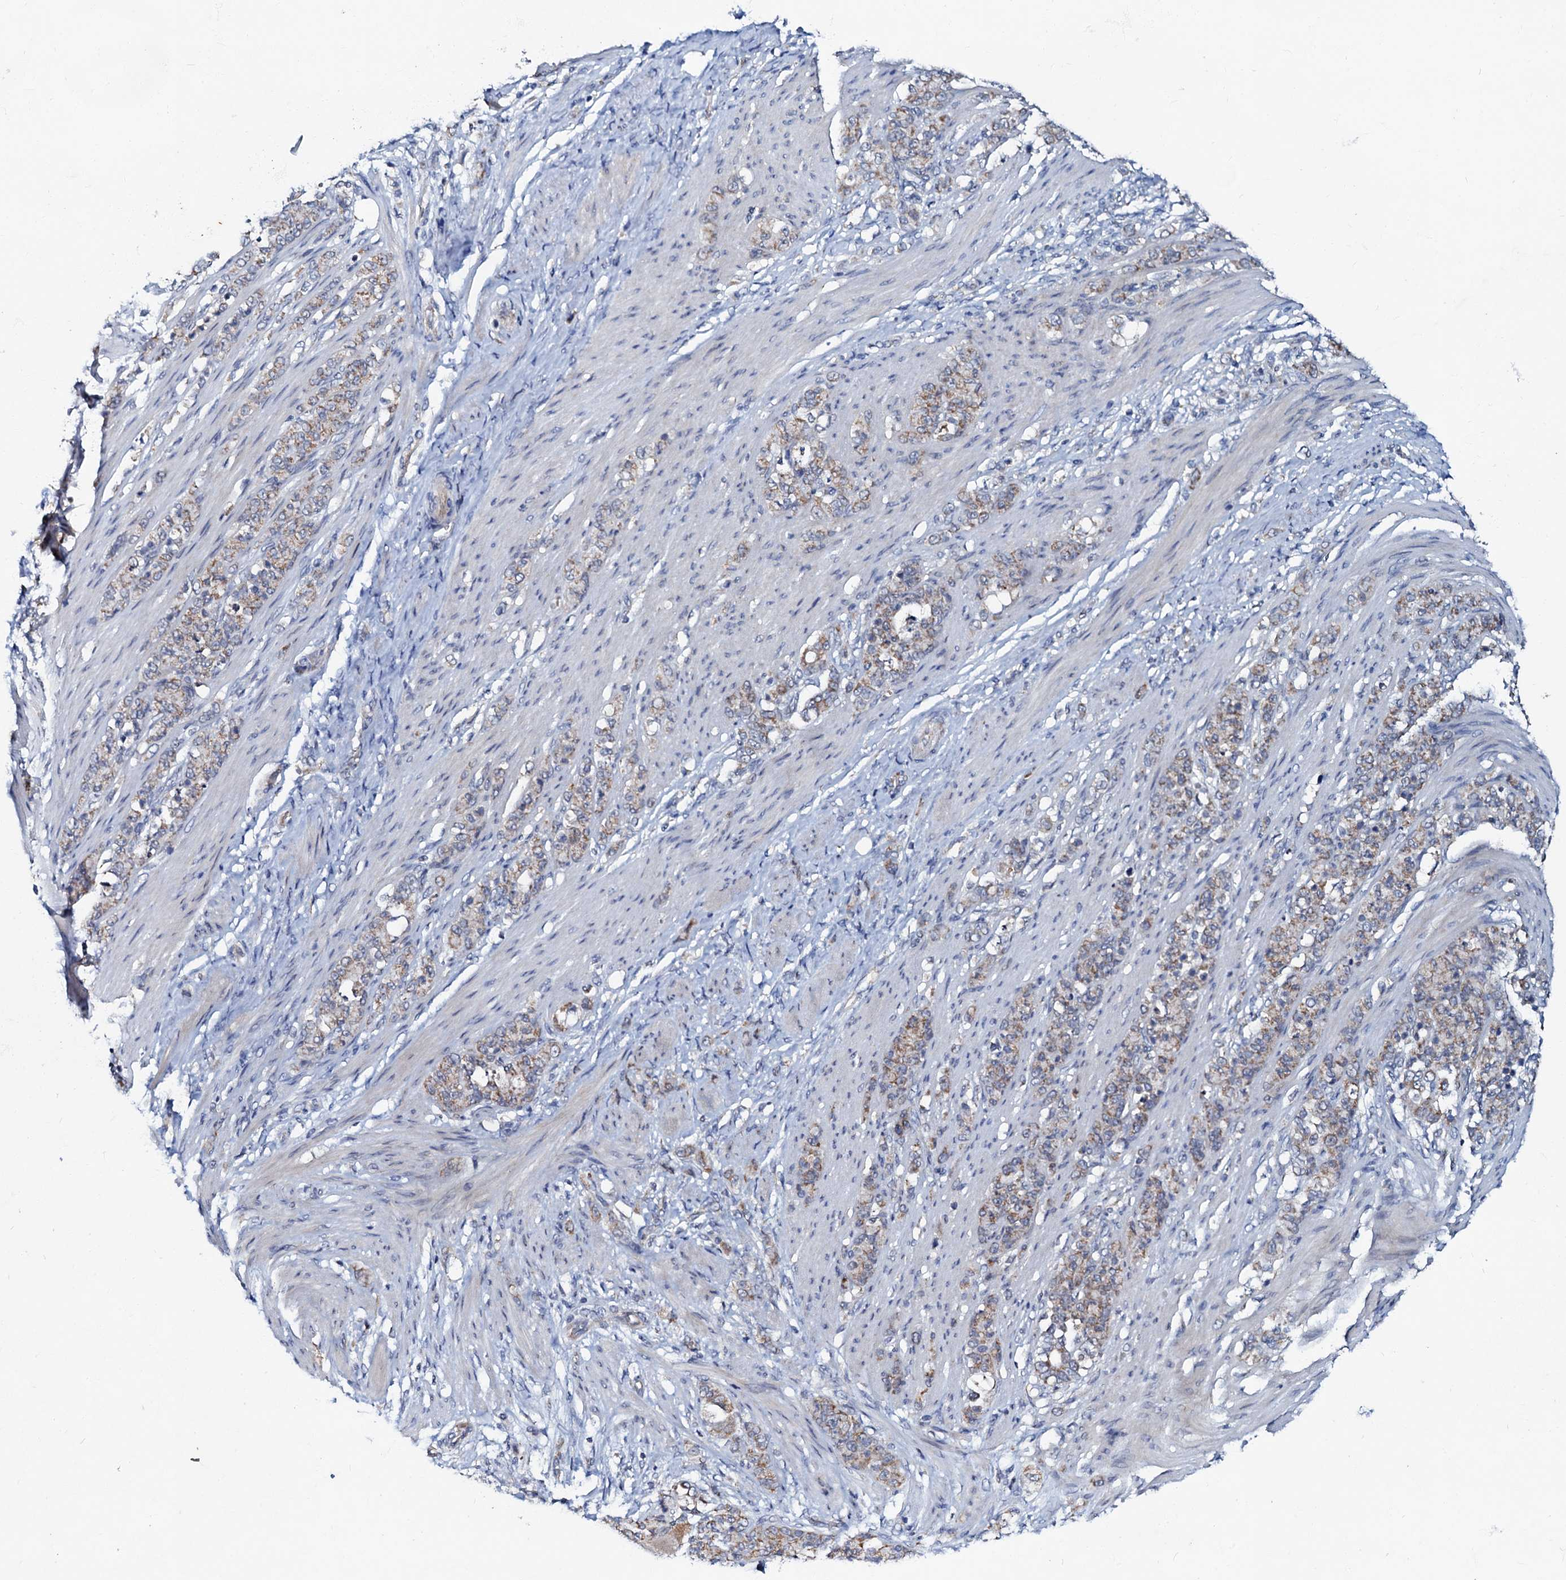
{"staining": {"intensity": "weak", "quantity": ">75%", "location": "cytoplasmic/membranous"}, "tissue": "stomach cancer", "cell_type": "Tumor cells", "image_type": "cancer", "snomed": [{"axis": "morphology", "description": "Adenocarcinoma, NOS"}, {"axis": "topography", "description": "Stomach"}], "caption": "Weak cytoplasmic/membranous positivity is appreciated in about >75% of tumor cells in stomach adenocarcinoma. (IHC, brightfield microscopy, high magnification).", "gene": "MRPL51", "patient": {"sex": "female", "age": 79}}